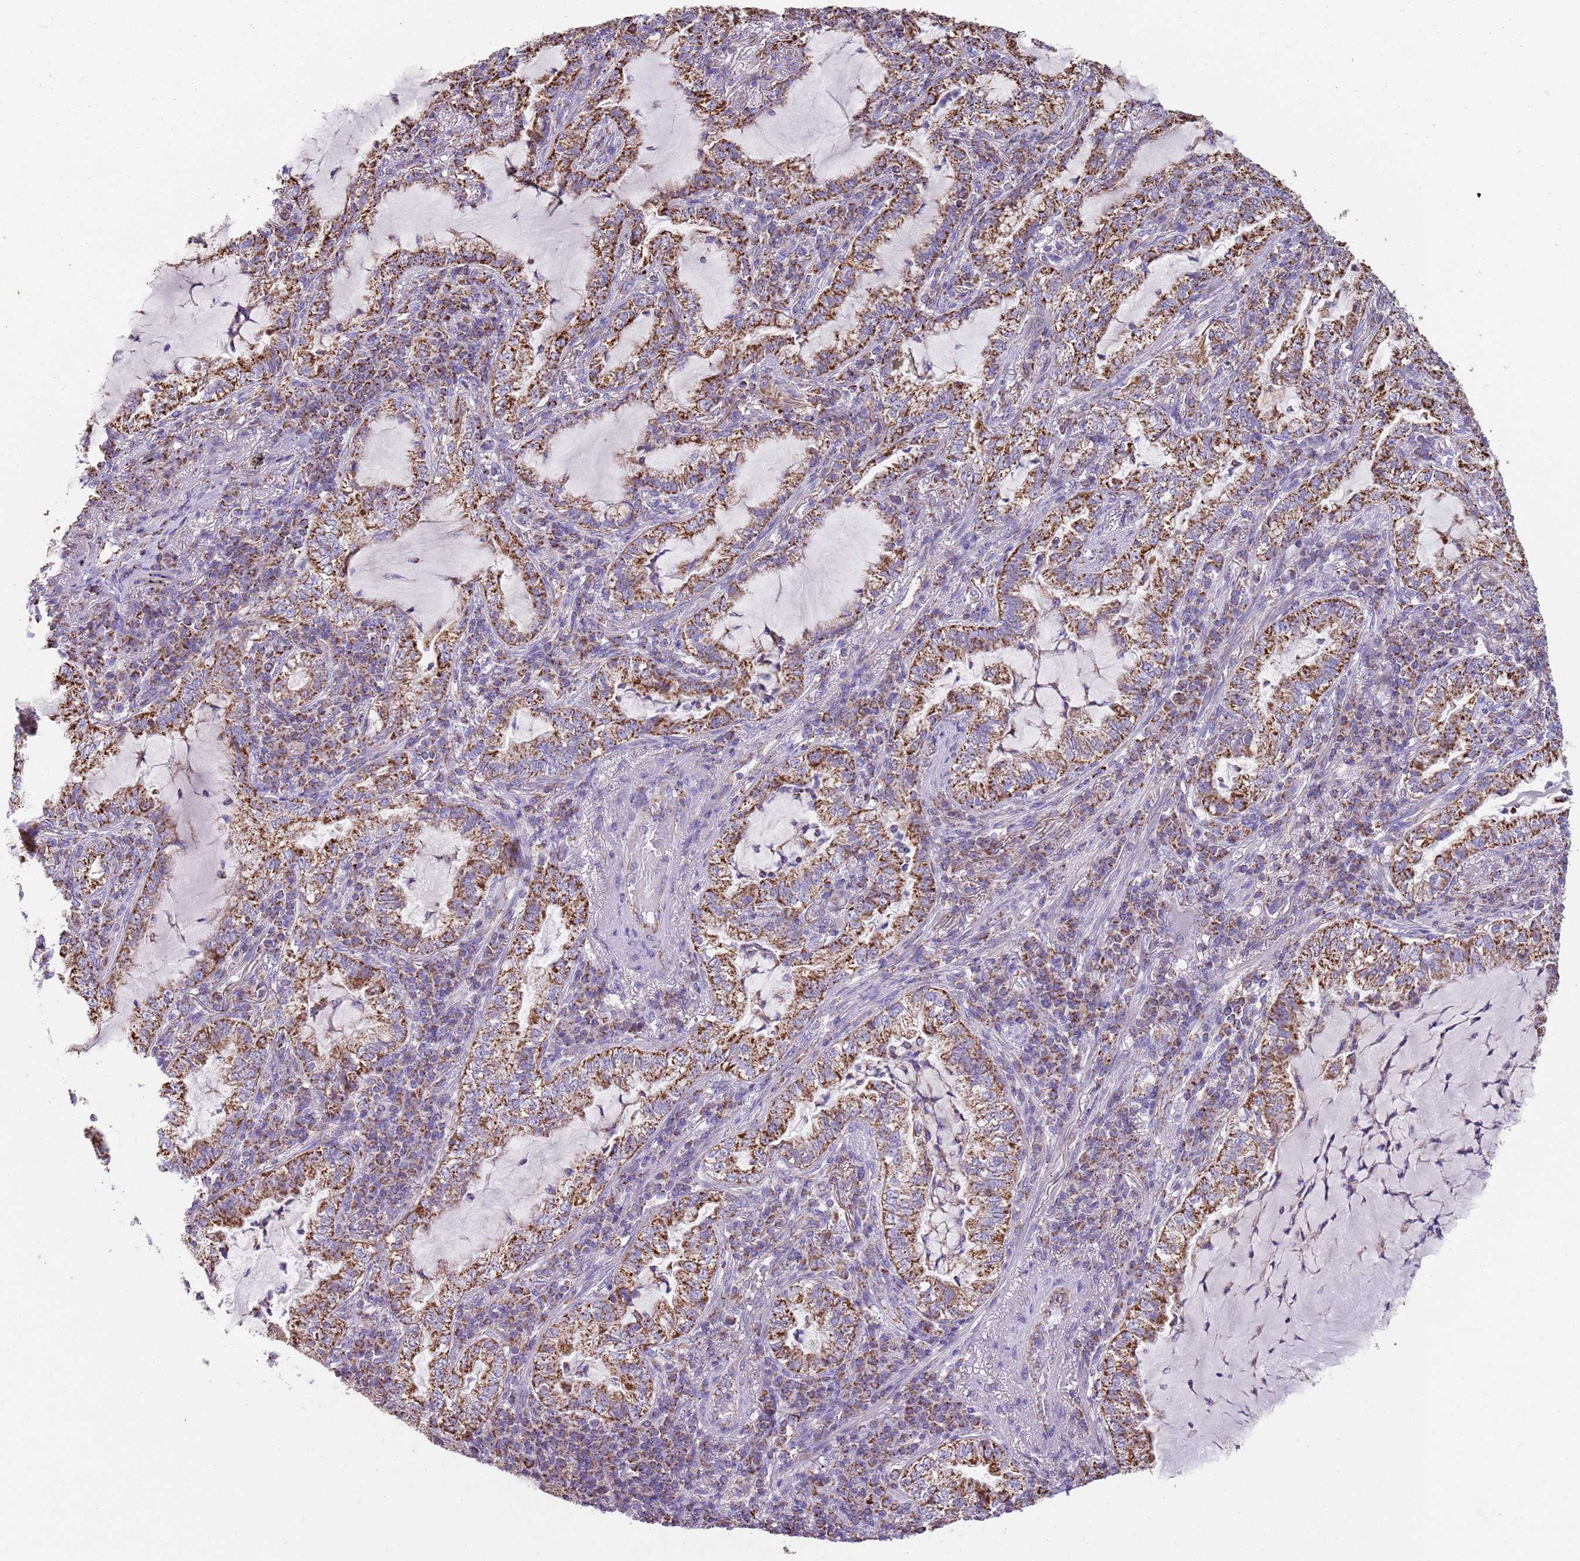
{"staining": {"intensity": "strong", "quantity": ">75%", "location": "cytoplasmic/membranous"}, "tissue": "lung cancer", "cell_type": "Tumor cells", "image_type": "cancer", "snomed": [{"axis": "morphology", "description": "Adenocarcinoma, NOS"}, {"axis": "topography", "description": "Lung"}], "caption": "DAB (3,3'-diaminobenzidine) immunohistochemical staining of lung cancer (adenocarcinoma) displays strong cytoplasmic/membranous protein positivity in approximately >75% of tumor cells.", "gene": "TTLL1", "patient": {"sex": "female", "age": 73}}